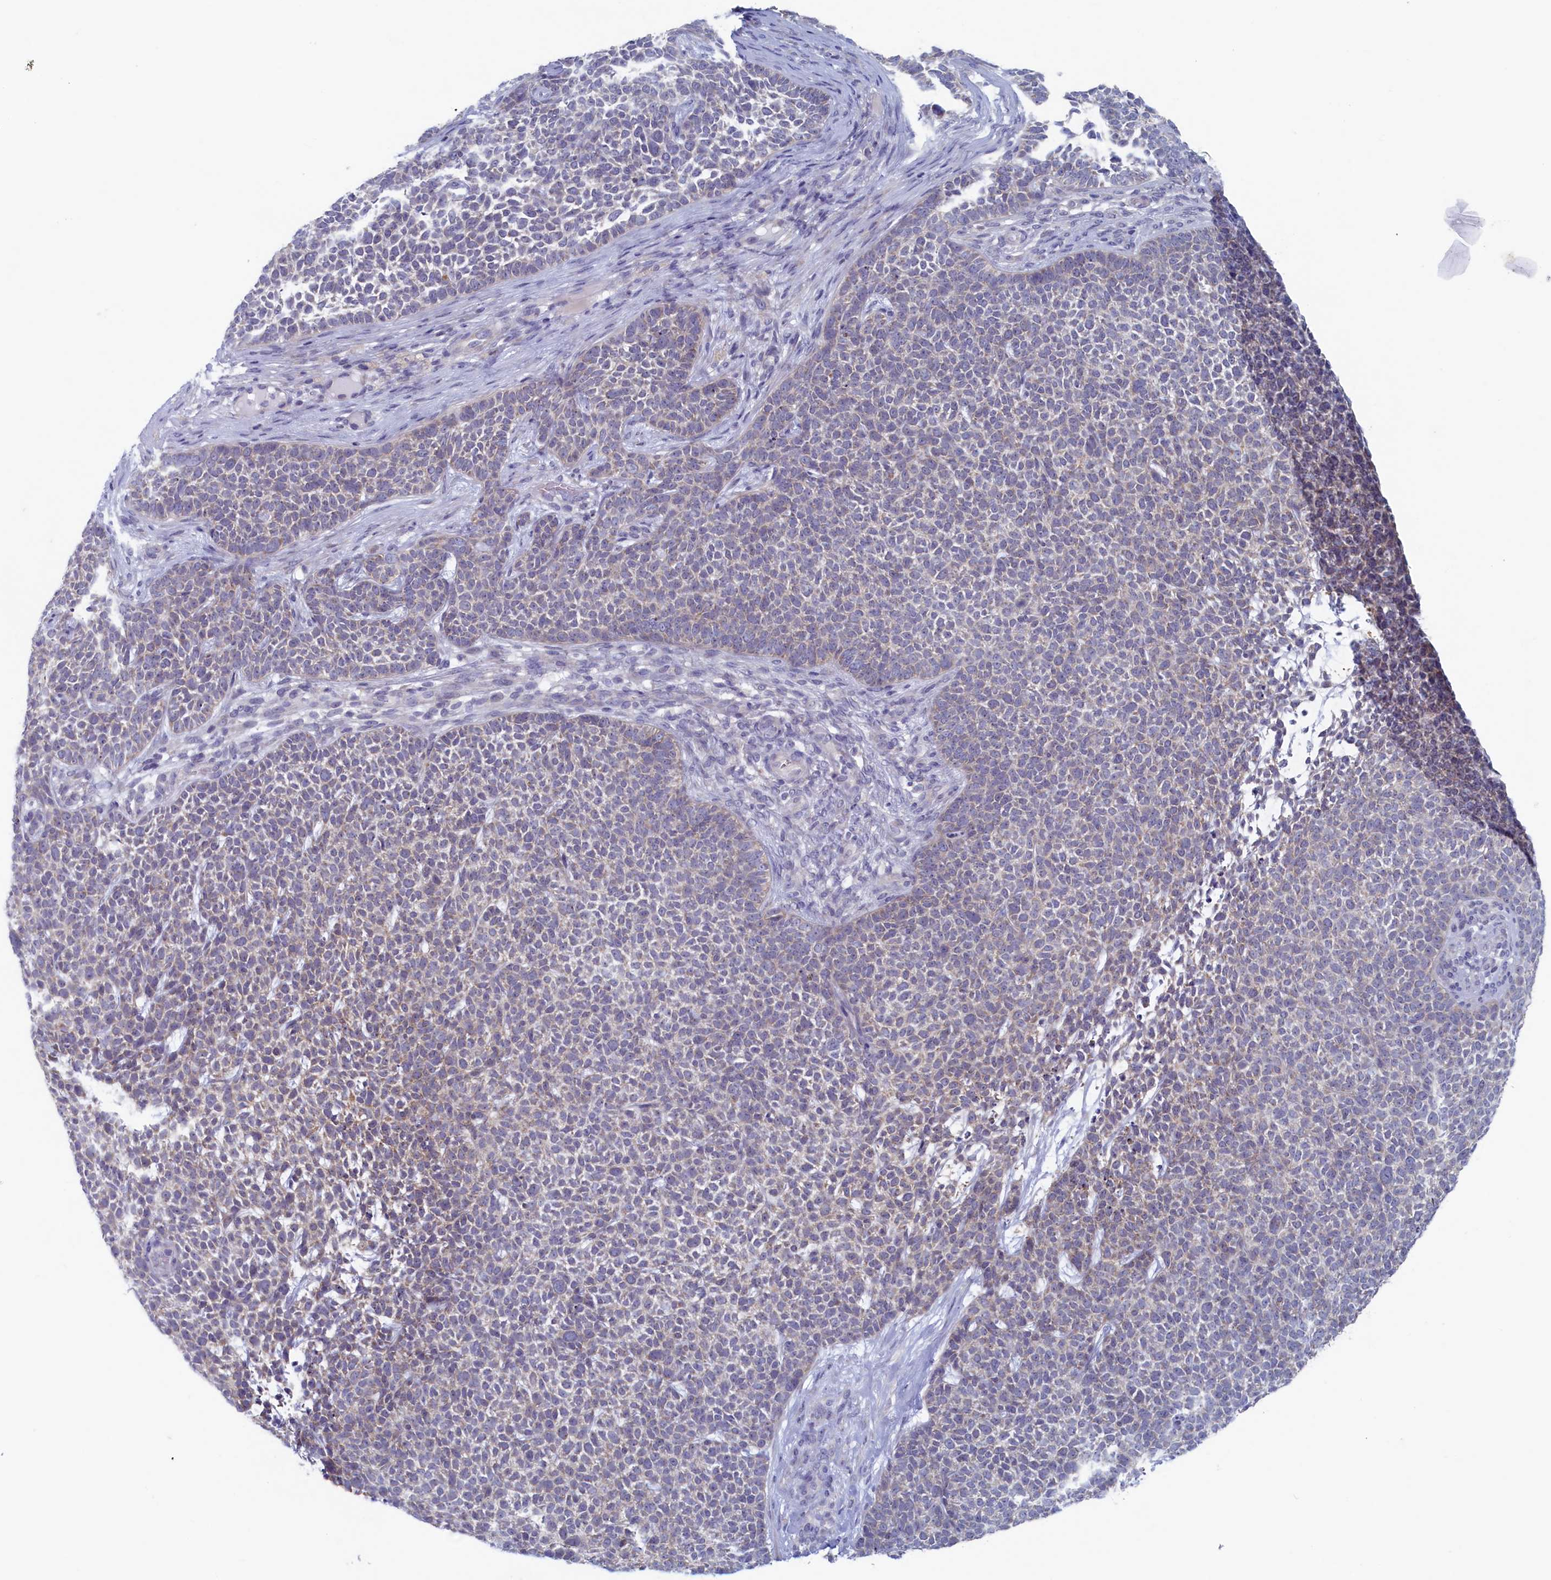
{"staining": {"intensity": "negative", "quantity": "none", "location": "none"}, "tissue": "skin cancer", "cell_type": "Tumor cells", "image_type": "cancer", "snomed": [{"axis": "morphology", "description": "Basal cell carcinoma"}, {"axis": "topography", "description": "Skin"}], "caption": "High magnification brightfield microscopy of skin basal cell carcinoma stained with DAB (brown) and counterstained with hematoxylin (blue): tumor cells show no significant staining.", "gene": "WDR76", "patient": {"sex": "female", "age": 84}}